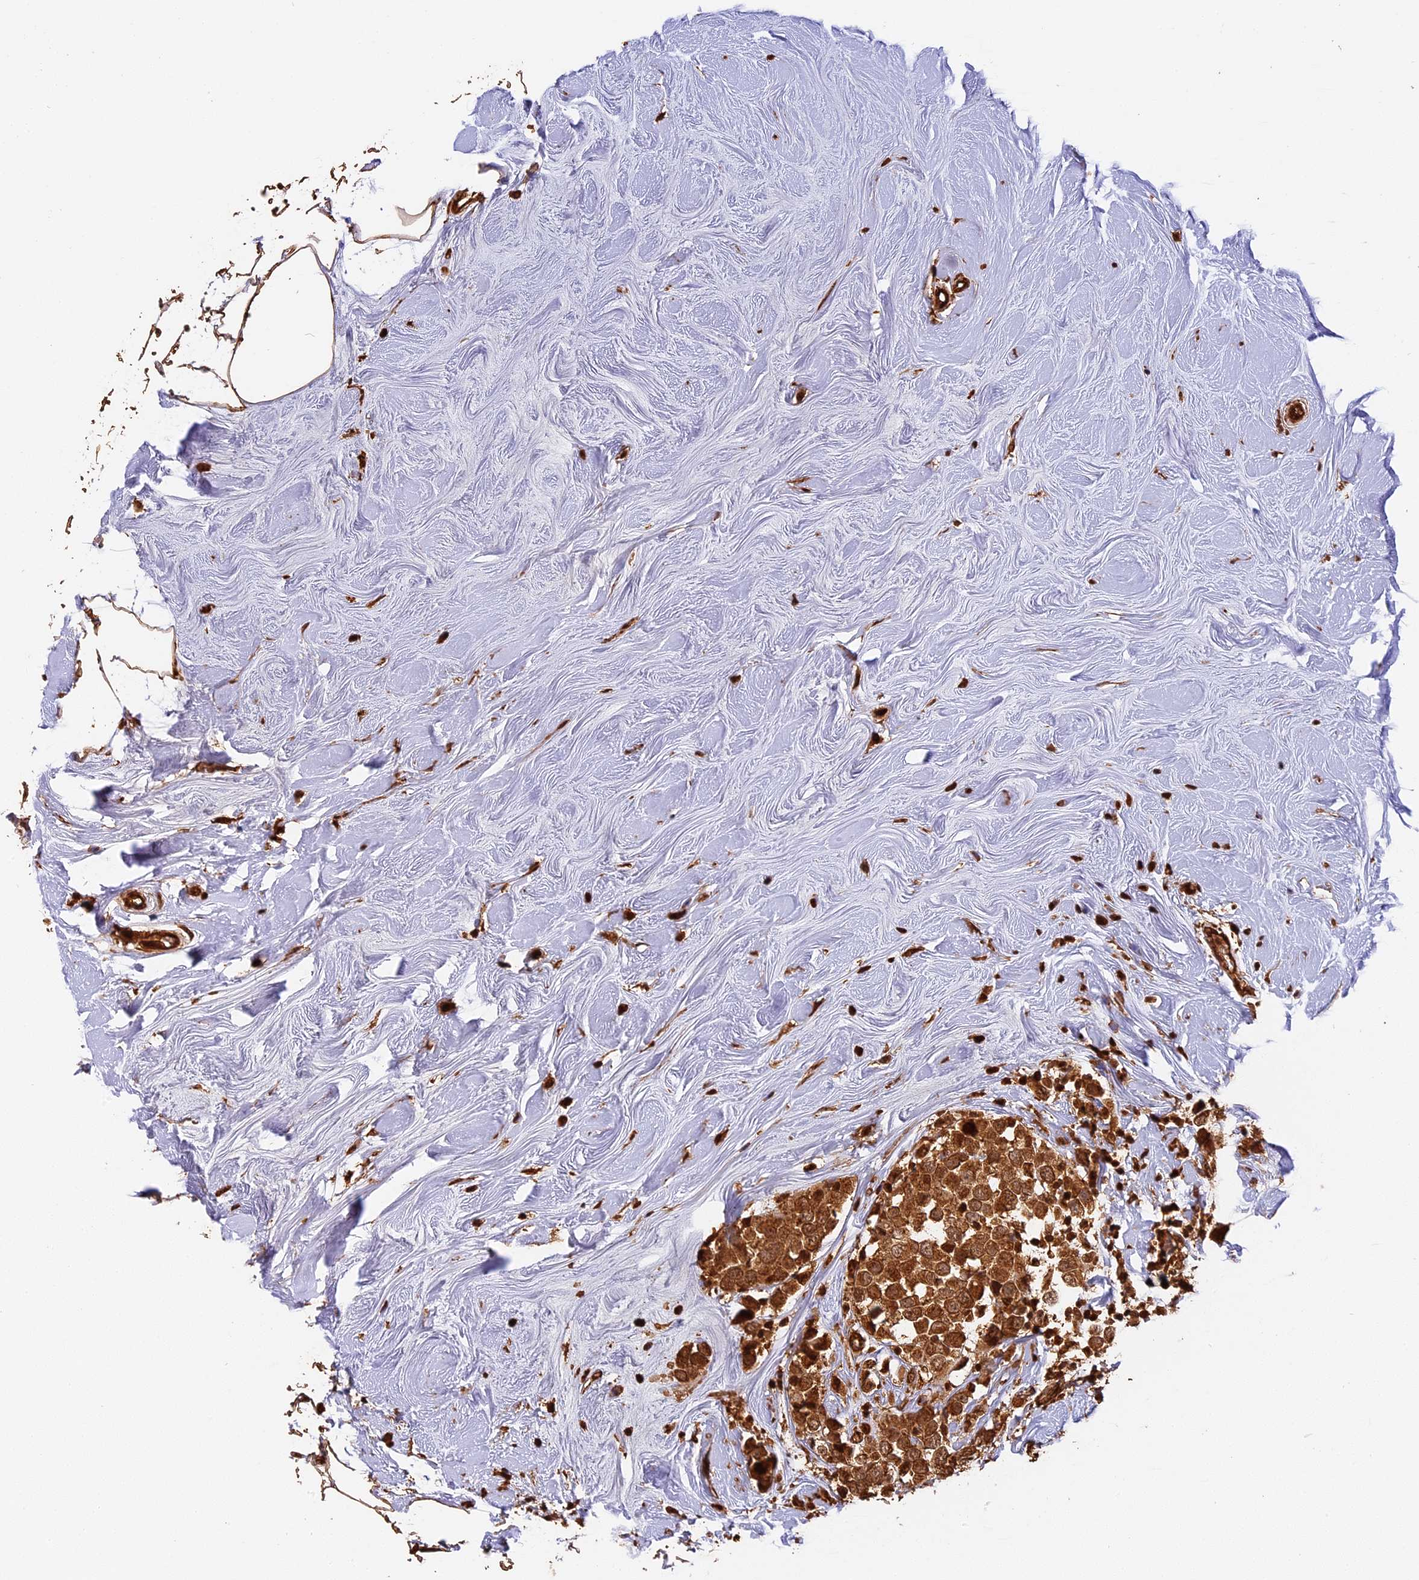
{"staining": {"intensity": "moderate", "quantity": ">75%", "location": "cytoplasmic/membranous"}, "tissue": "breast cancer", "cell_type": "Tumor cells", "image_type": "cancer", "snomed": [{"axis": "morphology", "description": "Duct carcinoma"}, {"axis": "topography", "description": "Breast"}], "caption": "Breast invasive ductal carcinoma stained for a protein (brown) shows moderate cytoplasmic/membranous positive positivity in approximately >75% of tumor cells.", "gene": "PPP1R37", "patient": {"sex": "female", "age": 61}}